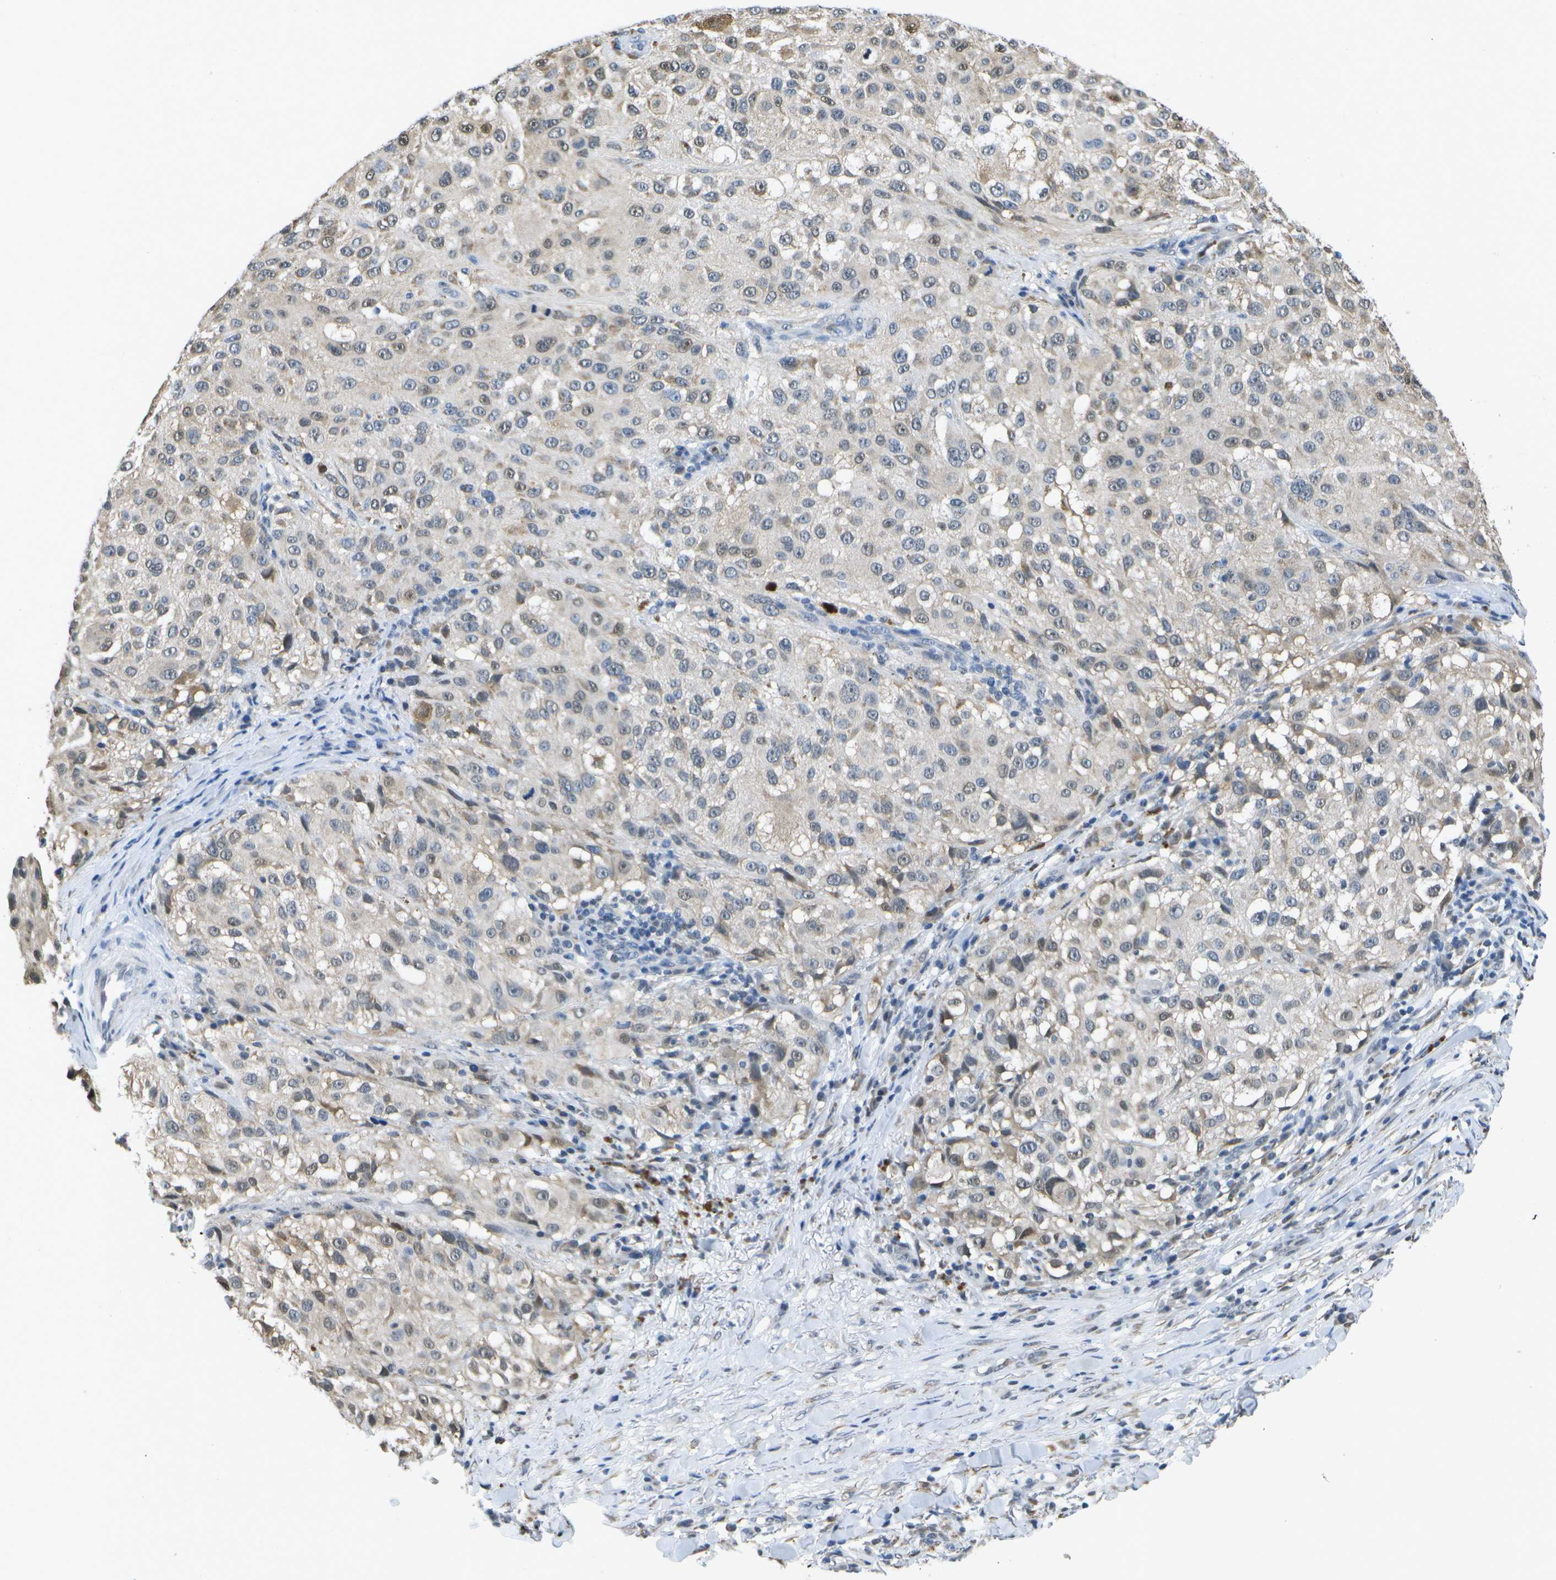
{"staining": {"intensity": "weak", "quantity": "<25%", "location": "nuclear"}, "tissue": "melanoma", "cell_type": "Tumor cells", "image_type": "cancer", "snomed": [{"axis": "morphology", "description": "Necrosis, NOS"}, {"axis": "morphology", "description": "Malignant melanoma, NOS"}, {"axis": "topography", "description": "Skin"}], "caption": "Tumor cells show no significant protein staining in malignant melanoma. The staining is performed using DAB brown chromogen with nuclei counter-stained in using hematoxylin.", "gene": "DSE", "patient": {"sex": "female", "age": 87}}